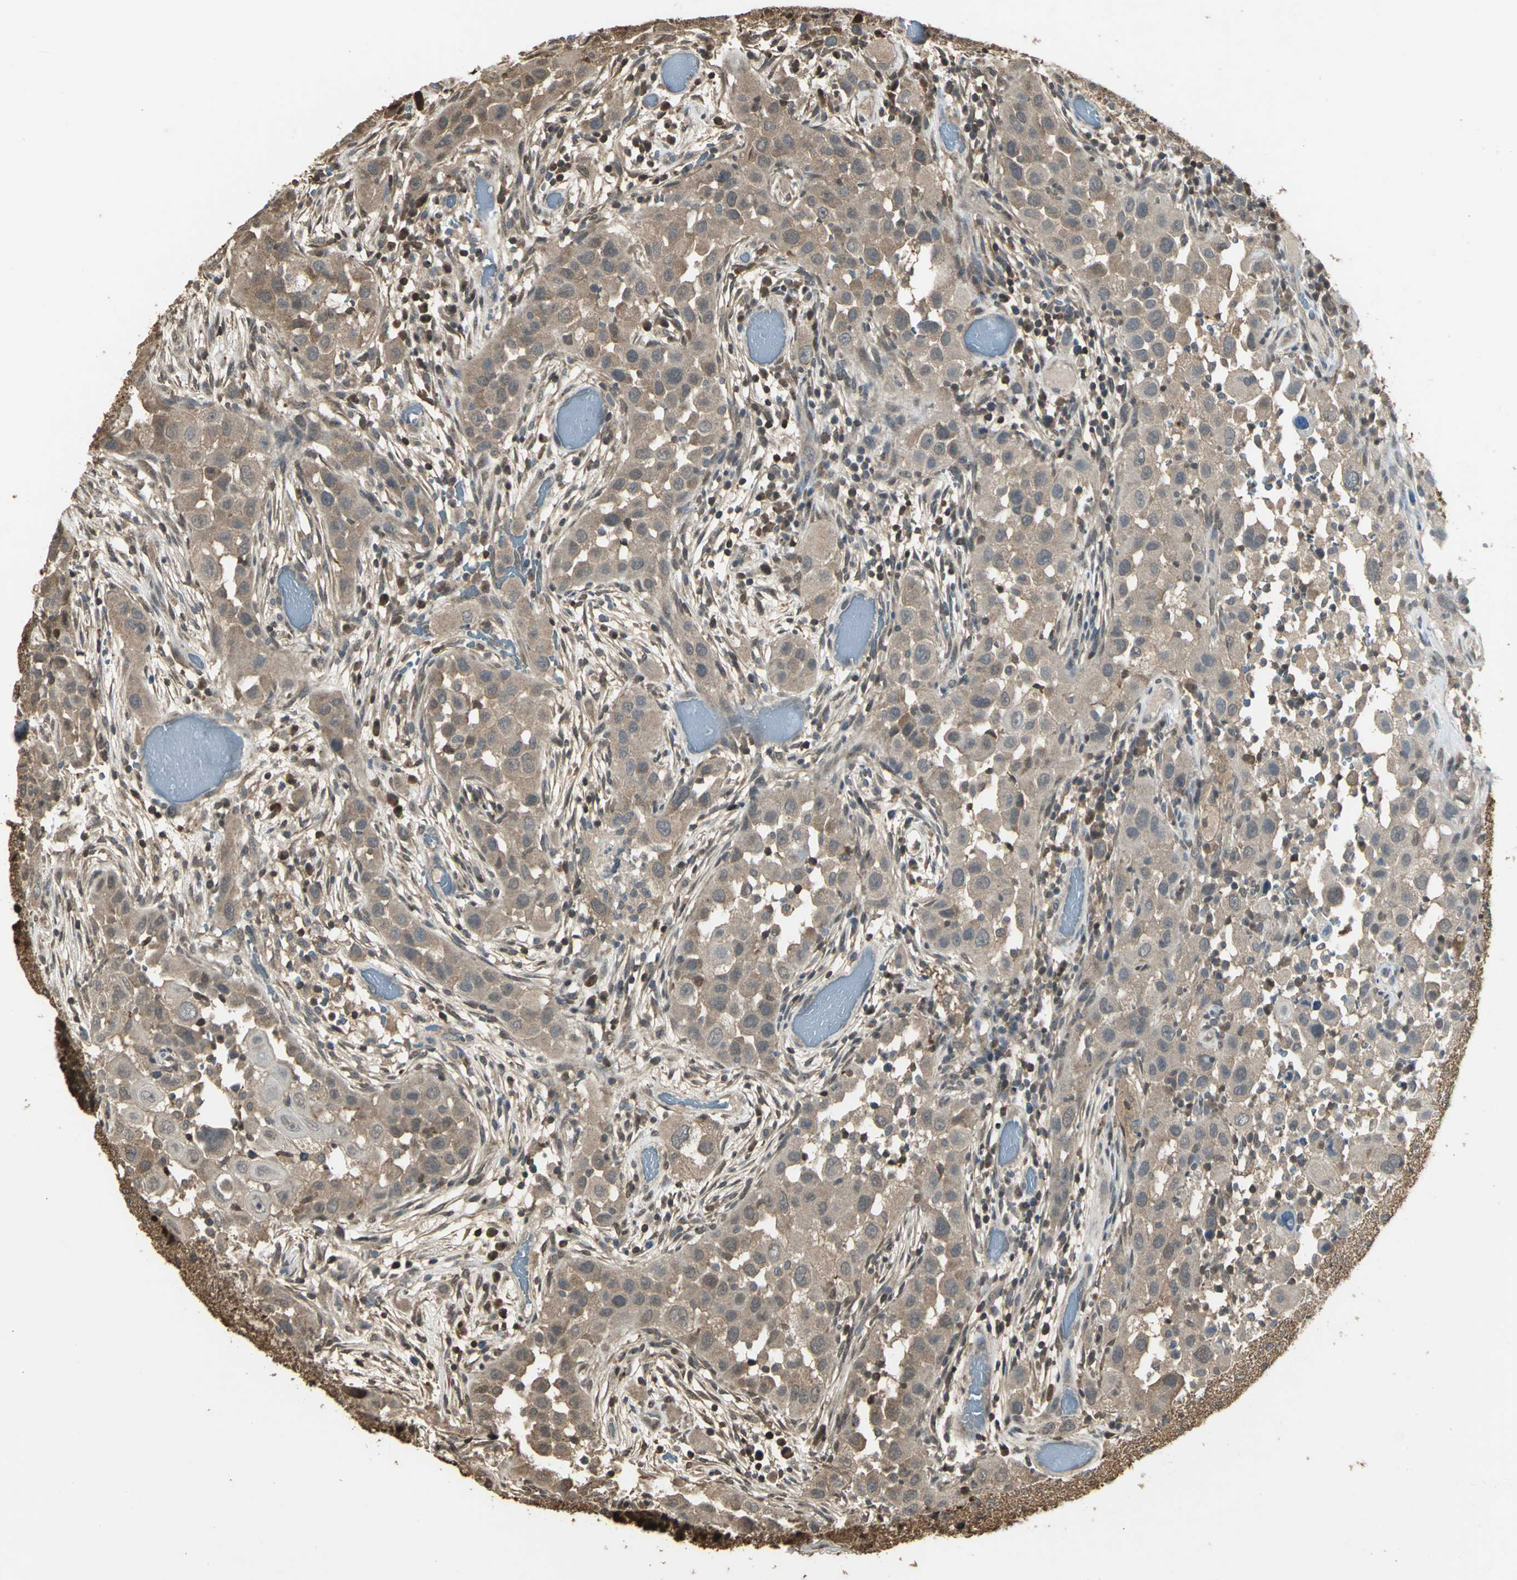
{"staining": {"intensity": "moderate", "quantity": ">75%", "location": "cytoplasmic/membranous"}, "tissue": "head and neck cancer", "cell_type": "Tumor cells", "image_type": "cancer", "snomed": [{"axis": "morphology", "description": "Carcinoma, NOS"}, {"axis": "topography", "description": "Head-Neck"}], "caption": "This is a histology image of IHC staining of carcinoma (head and neck), which shows moderate positivity in the cytoplasmic/membranous of tumor cells.", "gene": "PARK7", "patient": {"sex": "male", "age": 87}}